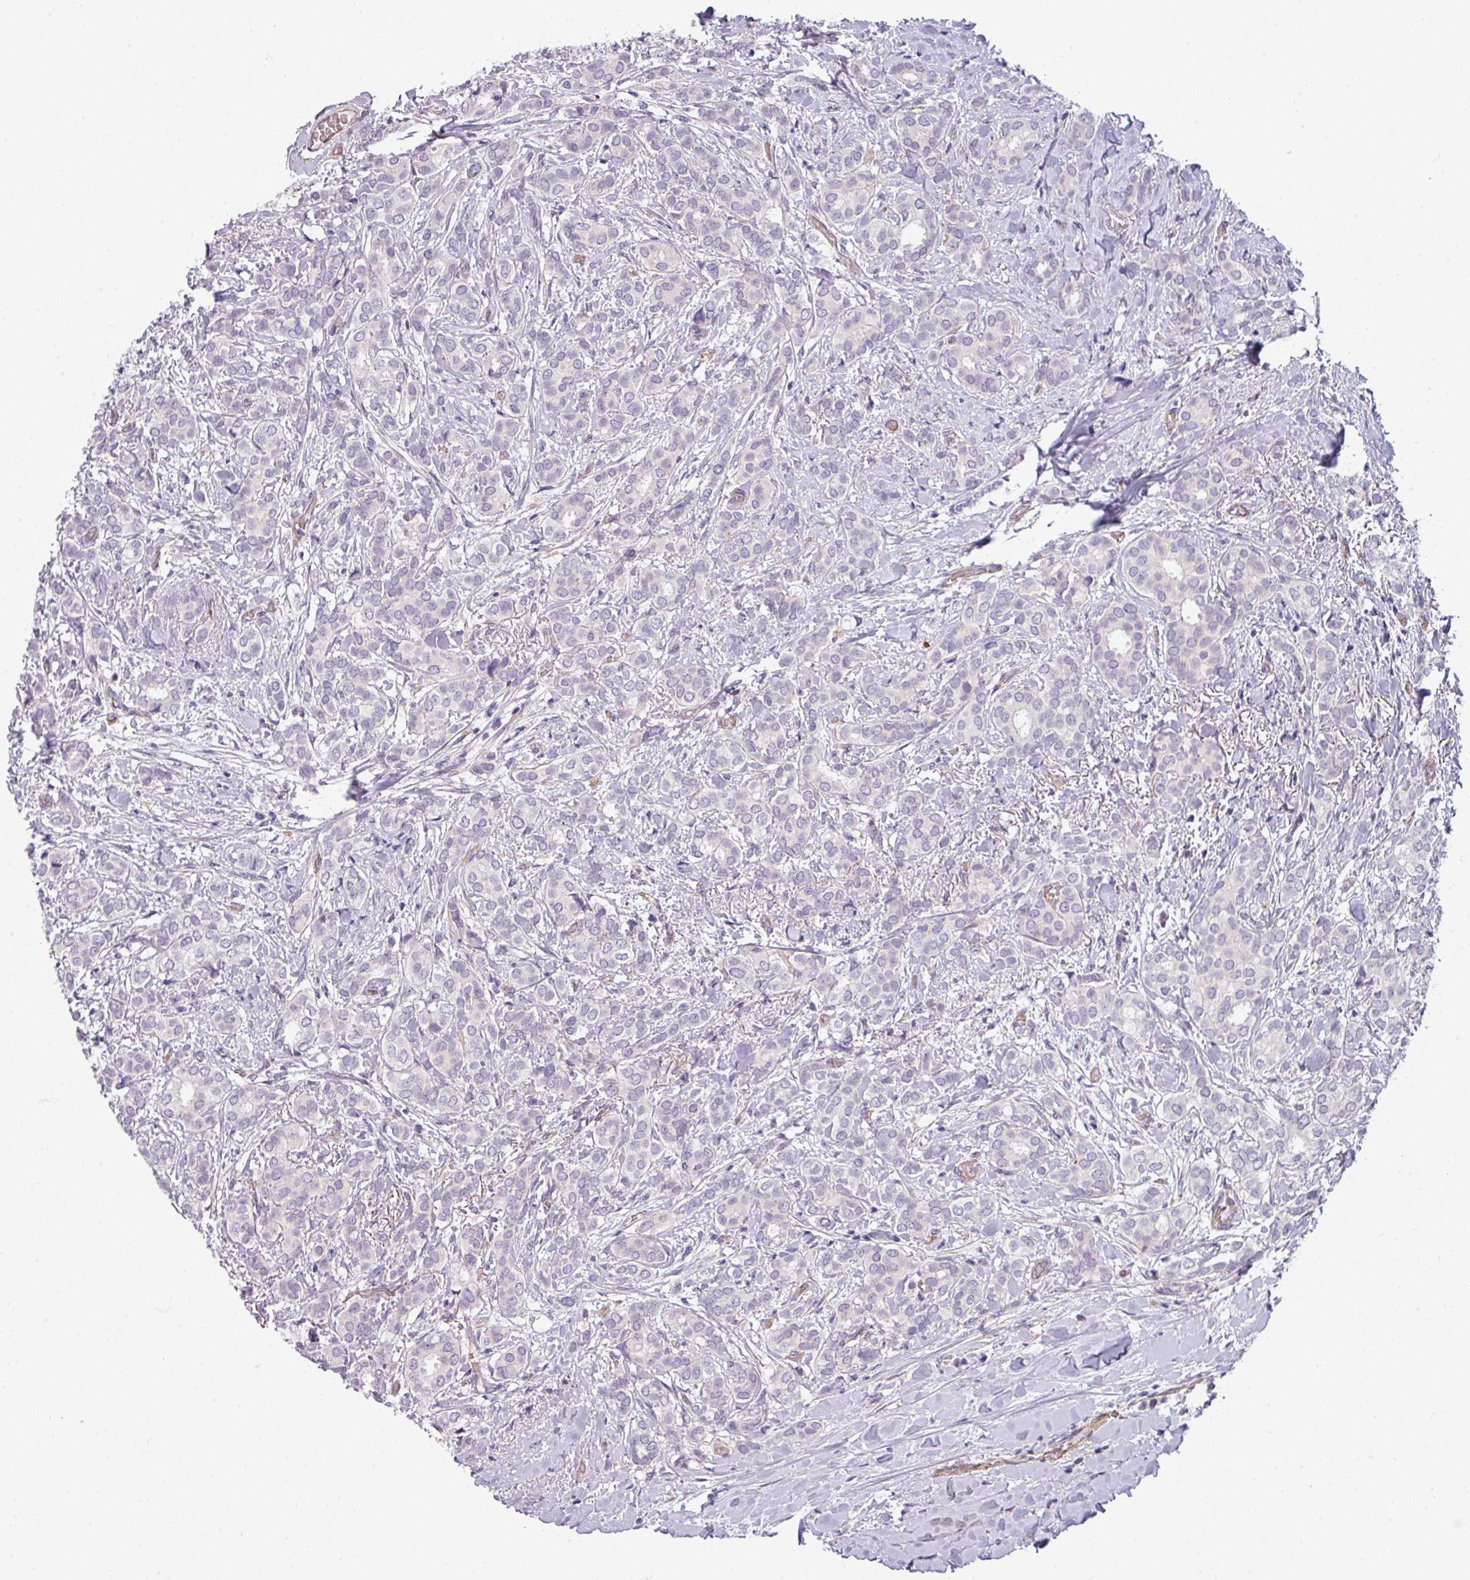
{"staining": {"intensity": "negative", "quantity": "none", "location": "none"}, "tissue": "breast cancer", "cell_type": "Tumor cells", "image_type": "cancer", "snomed": [{"axis": "morphology", "description": "Duct carcinoma"}, {"axis": "topography", "description": "Breast"}], "caption": "Breast infiltrating ductal carcinoma was stained to show a protein in brown. There is no significant positivity in tumor cells.", "gene": "BUD23", "patient": {"sex": "female", "age": 73}}